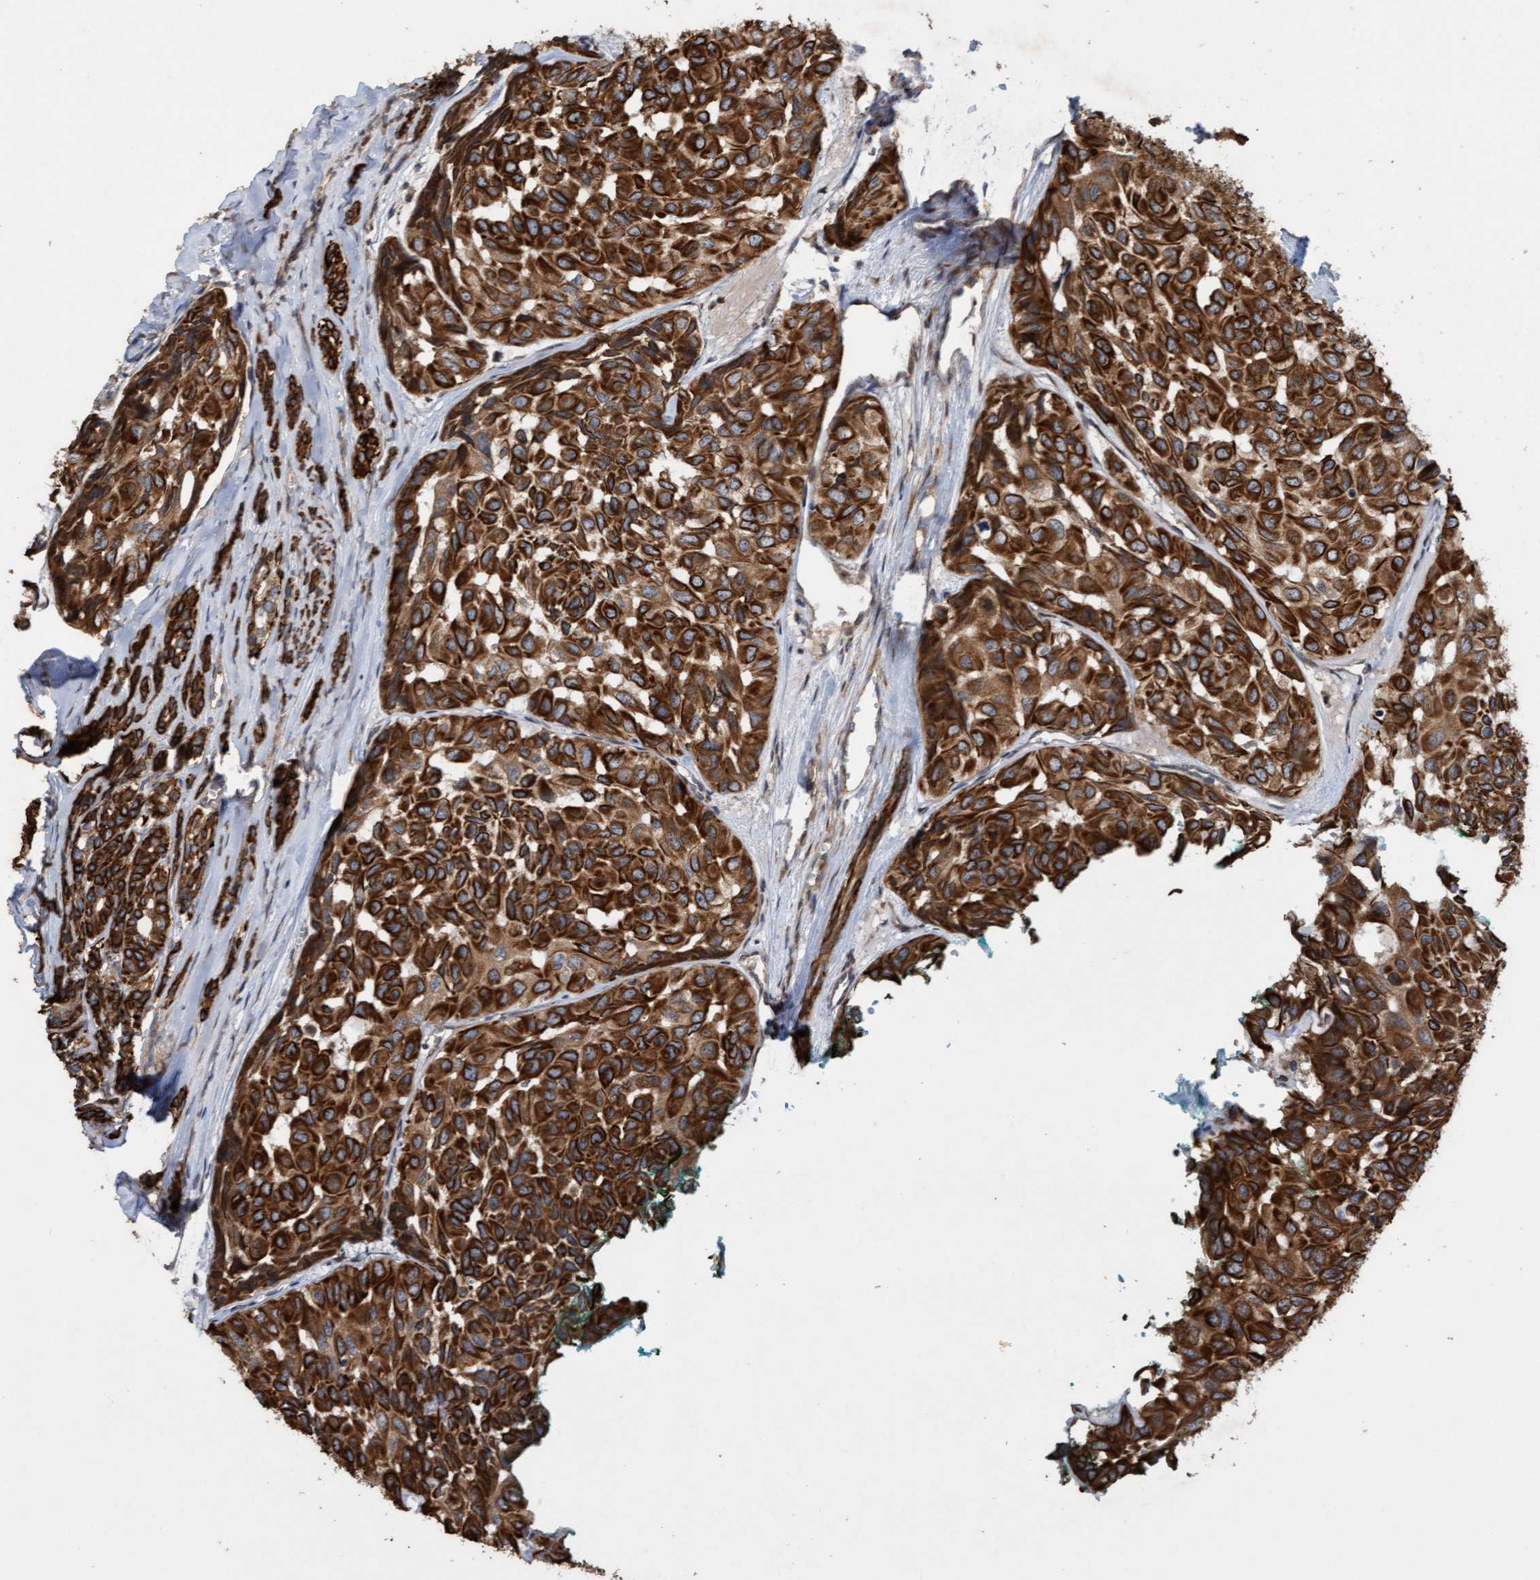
{"staining": {"intensity": "strong", "quantity": ">75%", "location": "cytoplasmic/membranous"}, "tissue": "head and neck cancer", "cell_type": "Tumor cells", "image_type": "cancer", "snomed": [{"axis": "morphology", "description": "Adenocarcinoma, NOS"}, {"axis": "topography", "description": "Salivary gland, NOS"}, {"axis": "topography", "description": "Head-Neck"}], "caption": "Head and neck adenocarcinoma stained for a protein shows strong cytoplasmic/membranous positivity in tumor cells. (brown staining indicates protein expression, while blue staining denotes nuclei).", "gene": "ELP5", "patient": {"sex": "female", "age": 76}}